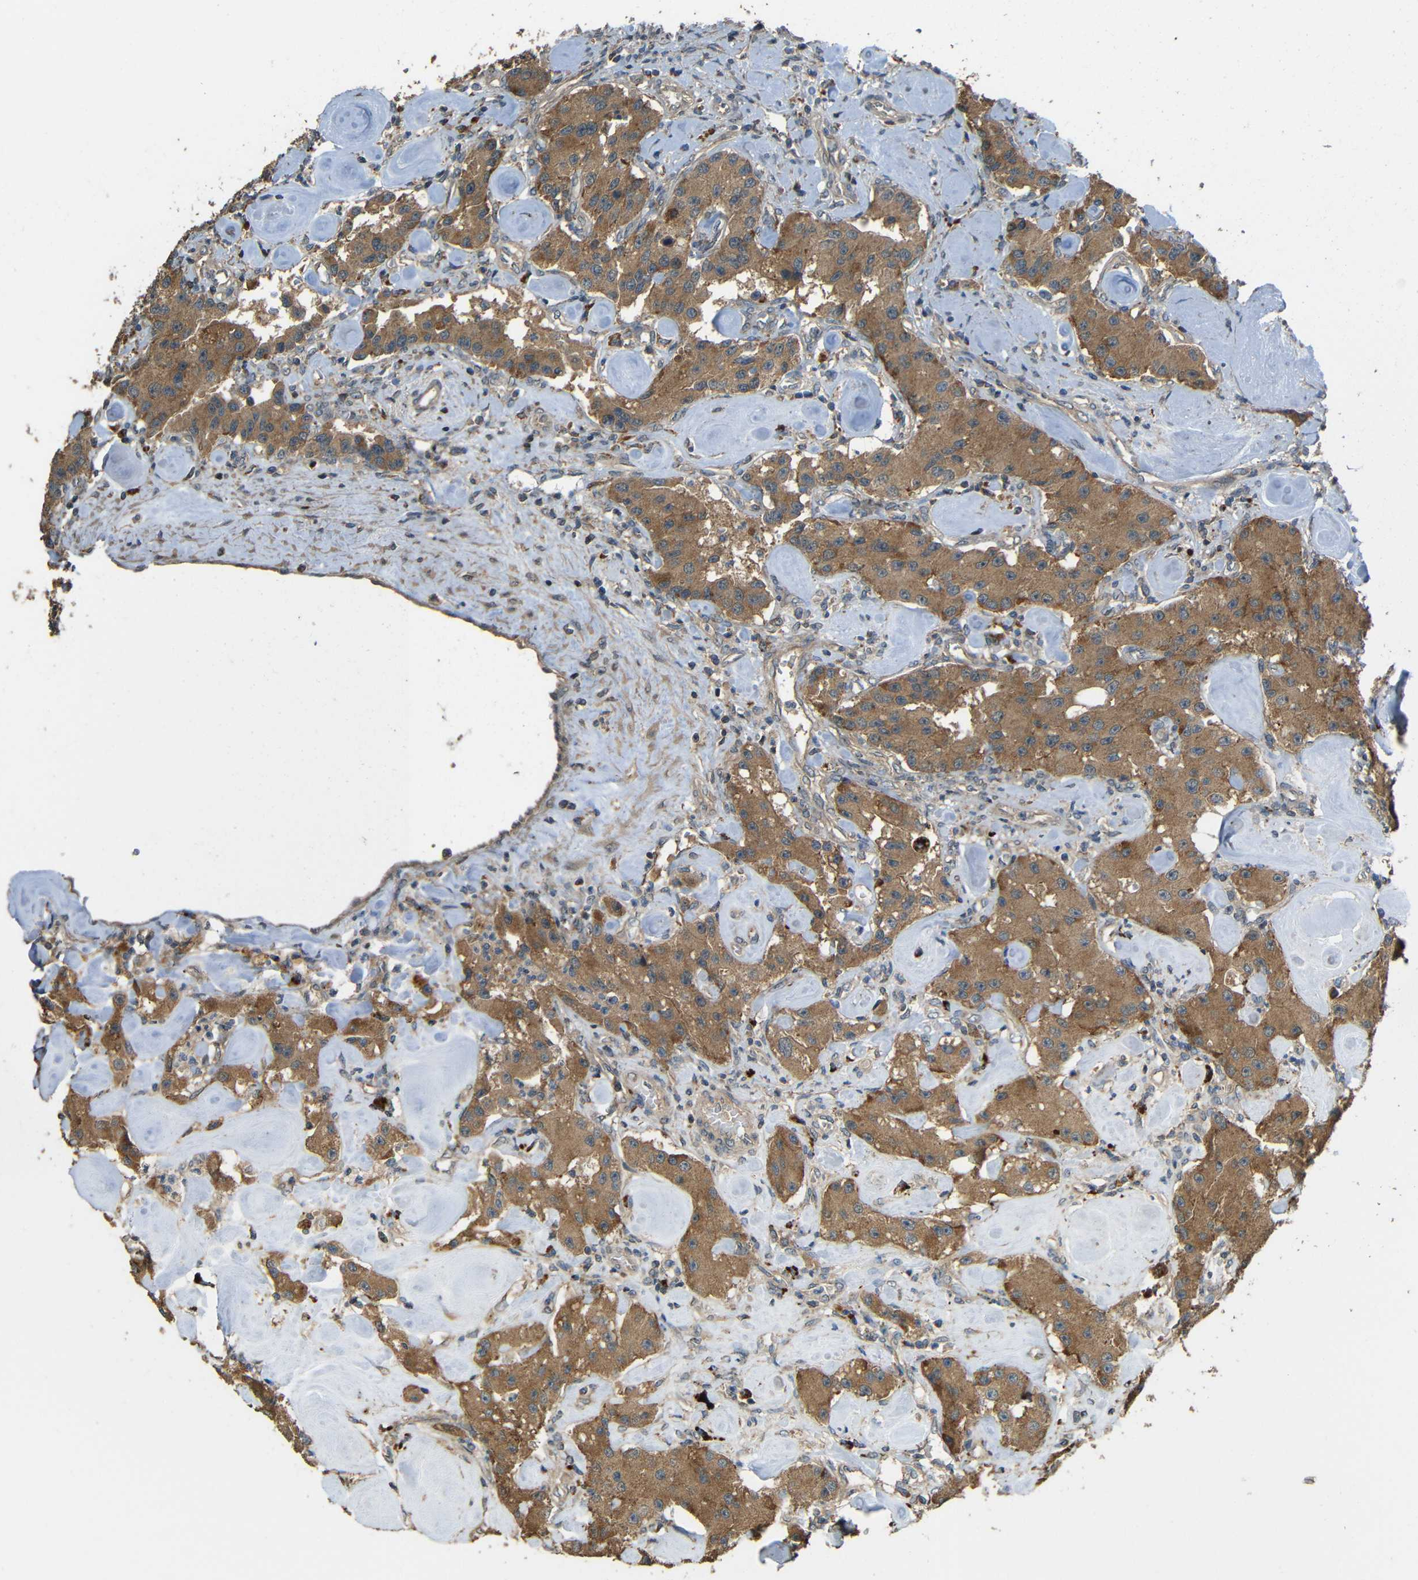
{"staining": {"intensity": "moderate", "quantity": ">75%", "location": "cytoplasmic/membranous"}, "tissue": "carcinoid", "cell_type": "Tumor cells", "image_type": "cancer", "snomed": [{"axis": "morphology", "description": "Carcinoid, malignant, NOS"}, {"axis": "topography", "description": "Pancreas"}], "caption": "Immunohistochemical staining of human malignant carcinoid displays medium levels of moderate cytoplasmic/membranous protein expression in approximately >75% of tumor cells. (brown staining indicates protein expression, while blue staining denotes nuclei).", "gene": "ACACA", "patient": {"sex": "male", "age": 41}}